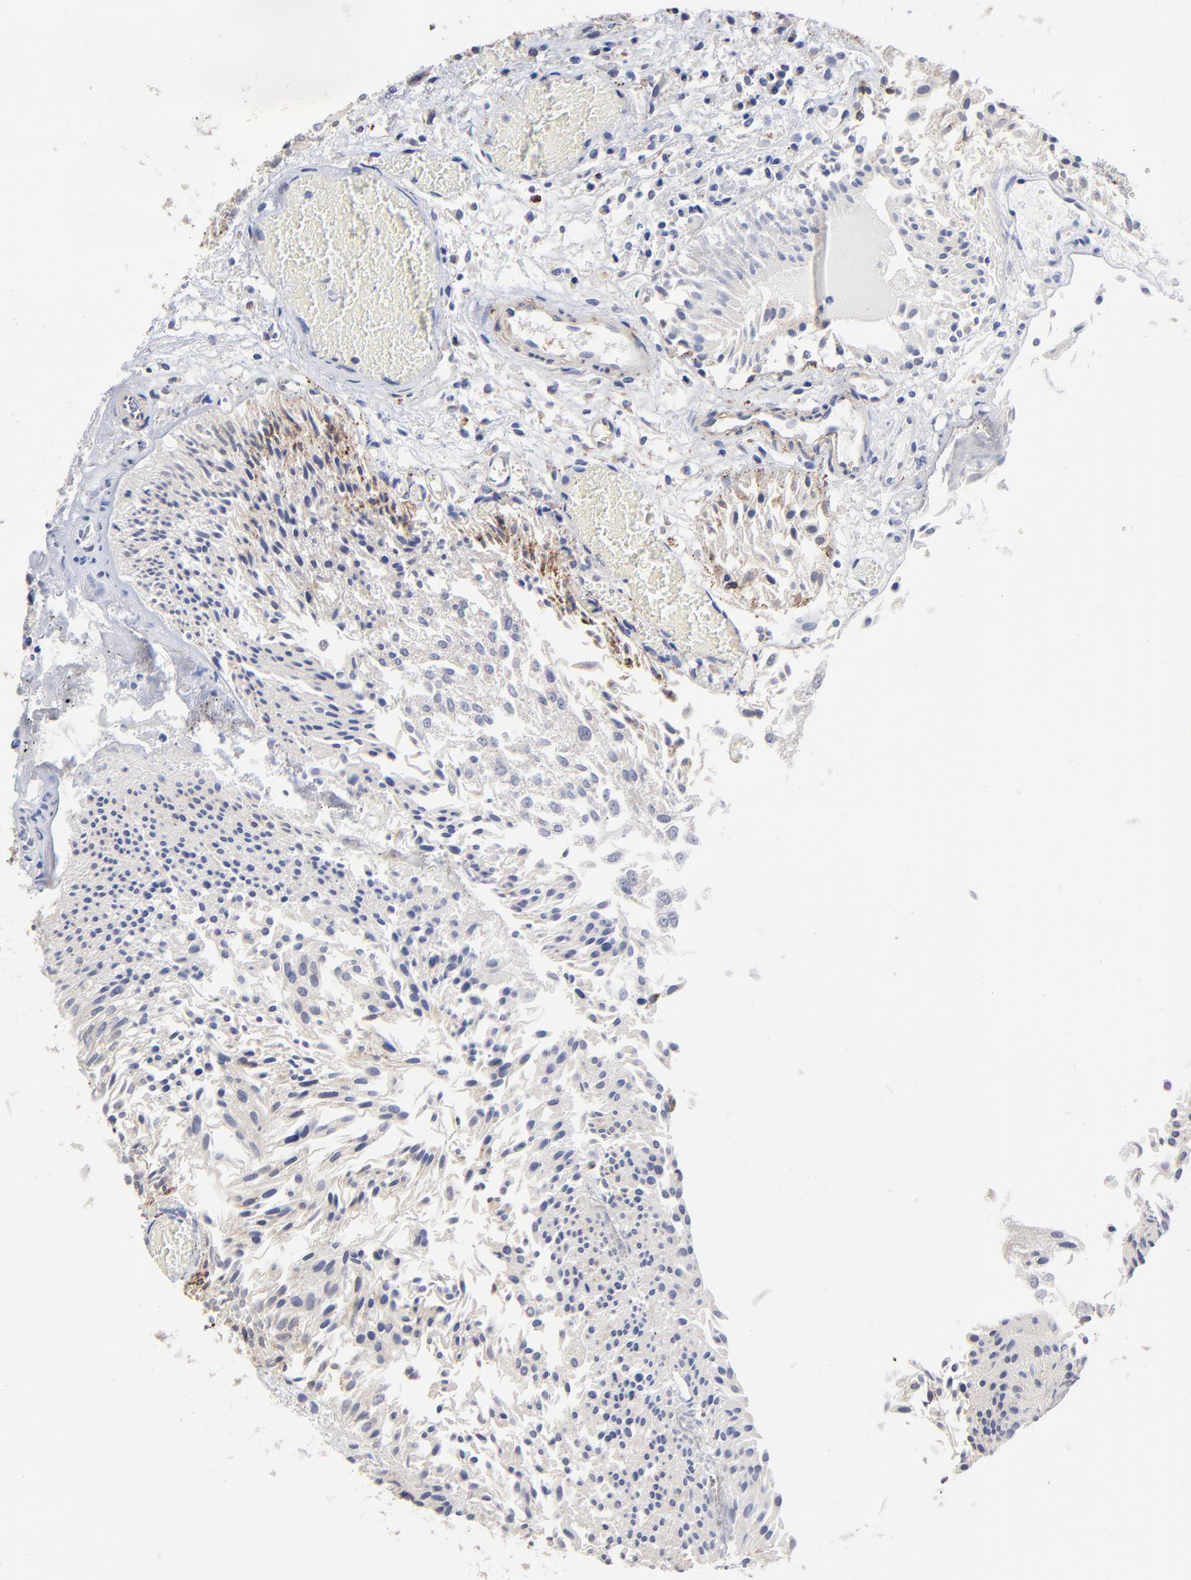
{"staining": {"intensity": "moderate", "quantity": "<25%", "location": "cytoplasmic/membranous"}, "tissue": "urothelial cancer", "cell_type": "Tumor cells", "image_type": "cancer", "snomed": [{"axis": "morphology", "description": "Urothelial carcinoma, Low grade"}, {"axis": "topography", "description": "Urinary bladder"}], "caption": "This image demonstrates immunohistochemistry (IHC) staining of urothelial carcinoma (low-grade), with low moderate cytoplasmic/membranous expression in approximately <25% of tumor cells.", "gene": "PDE4B", "patient": {"sex": "male", "age": 86}}